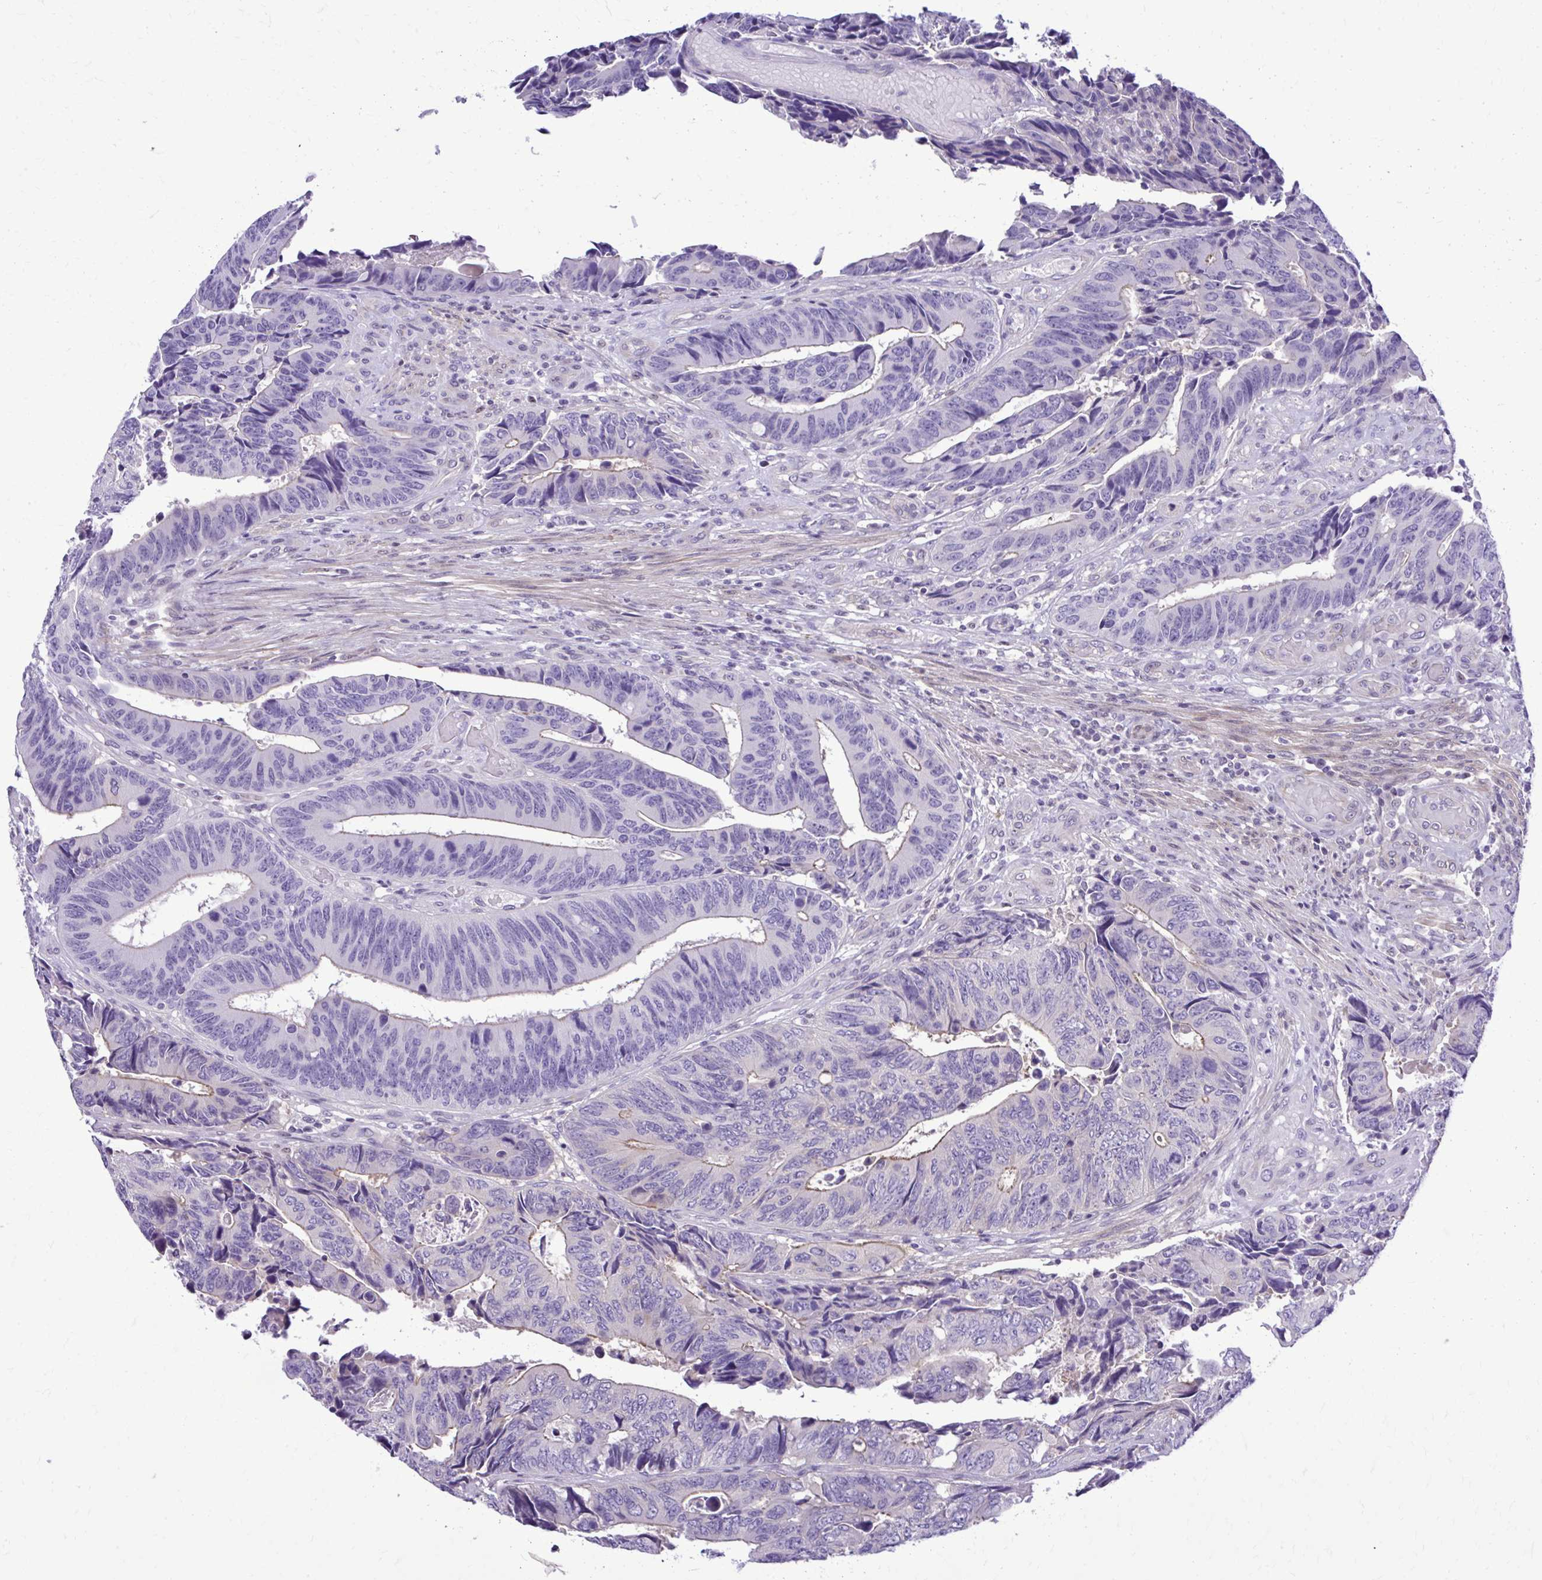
{"staining": {"intensity": "weak", "quantity": "<25%", "location": "cytoplasmic/membranous"}, "tissue": "colorectal cancer", "cell_type": "Tumor cells", "image_type": "cancer", "snomed": [{"axis": "morphology", "description": "Adenocarcinoma, NOS"}, {"axis": "topography", "description": "Colon"}], "caption": "This is an immunohistochemistry (IHC) photomicrograph of colorectal cancer. There is no staining in tumor cells.", "gene": "RASL11B", "patient": {"sex": "male", "age": 87}}